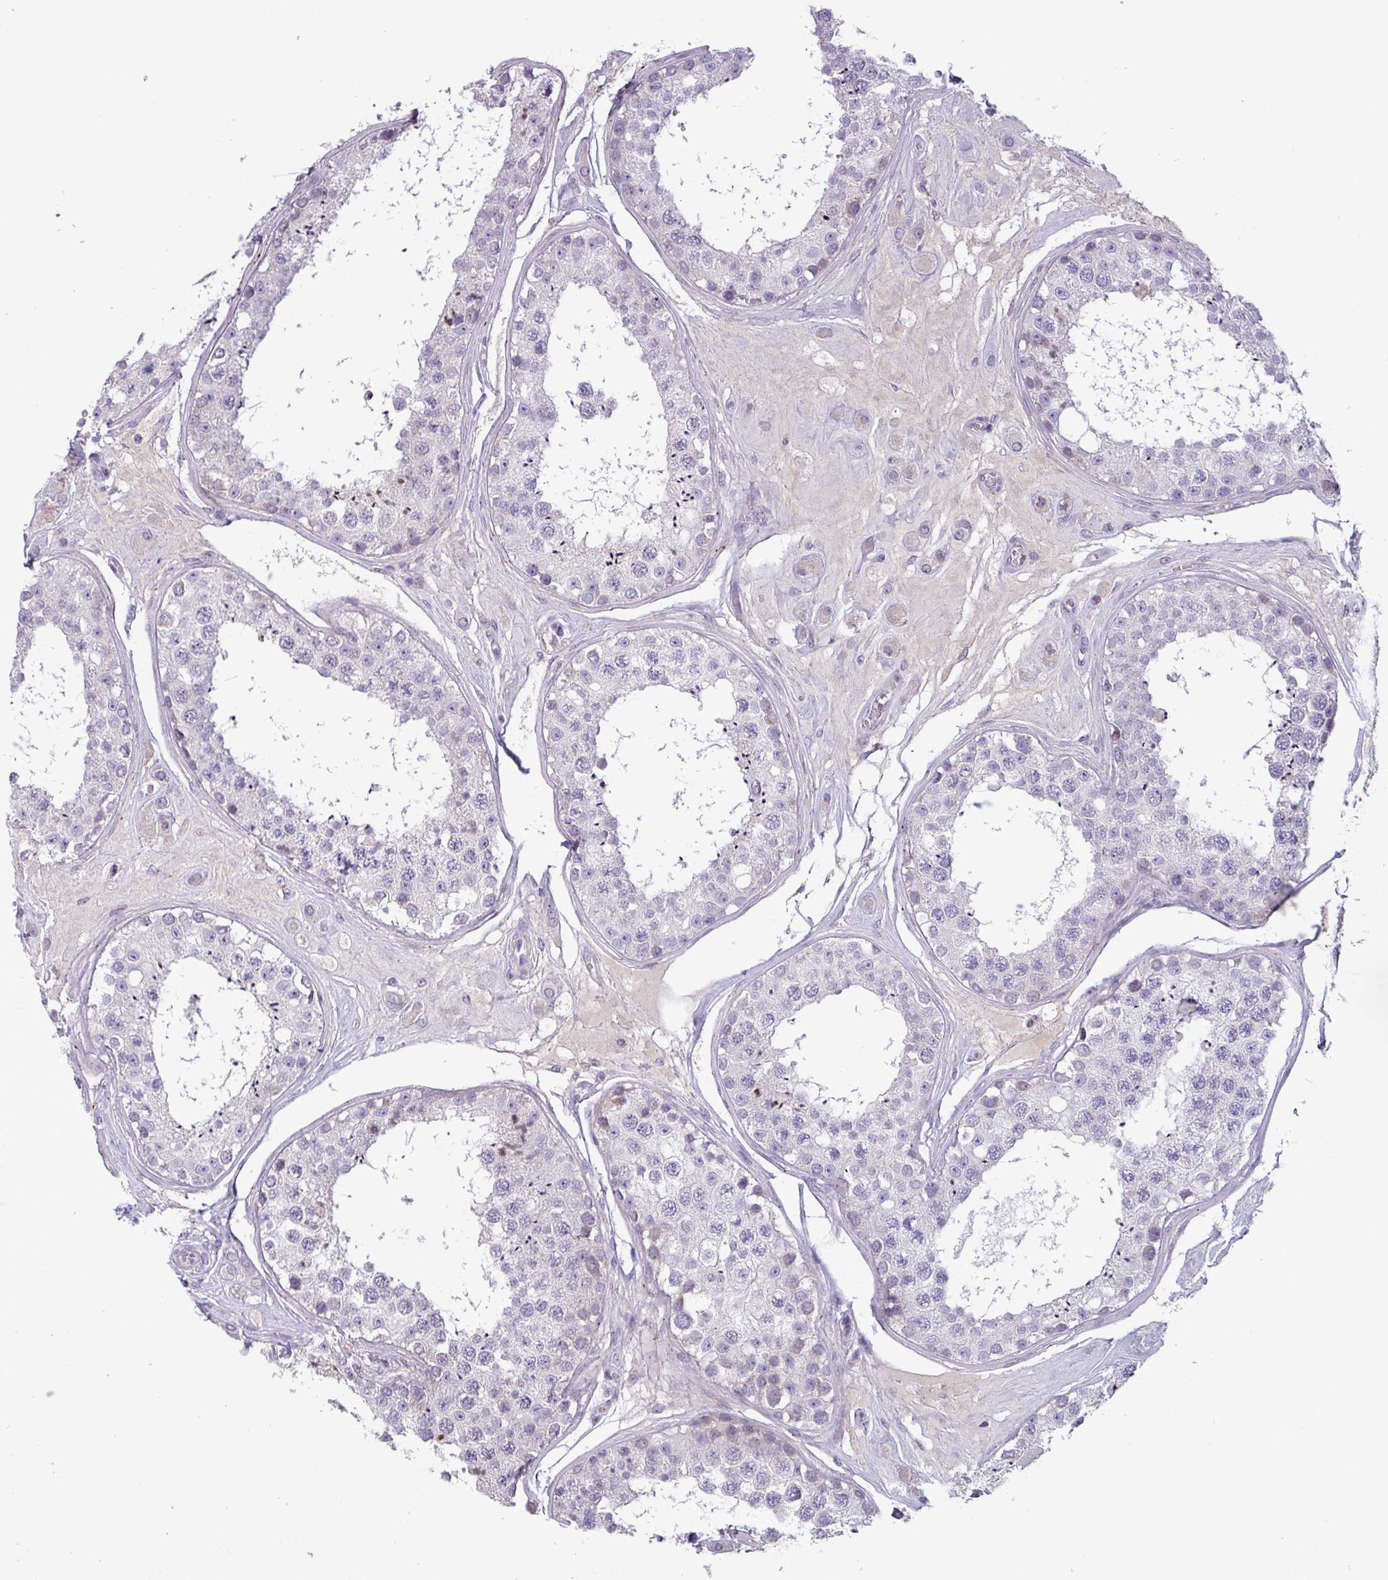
{"staining": {"intensity": "negative", "quantity": "none", "location": "none"}, "tissue": "testis", "cell_type": "Cells in seminiferous ducts", "image_type": "normal", "snomed": [{"axis": "morphology", "description": "Normal tissue, NOS"}, {"axis": "topography", "description": "Testis"}], "caption": "This image is of benign testis stained with immunohistochemistry to label a protein in brown with the nuclei are counter-stained blue. There is no expression in cells in seminiferous ducts.", "gene": "STIMATE", "patient": {"sex": "male", "age": 25}}